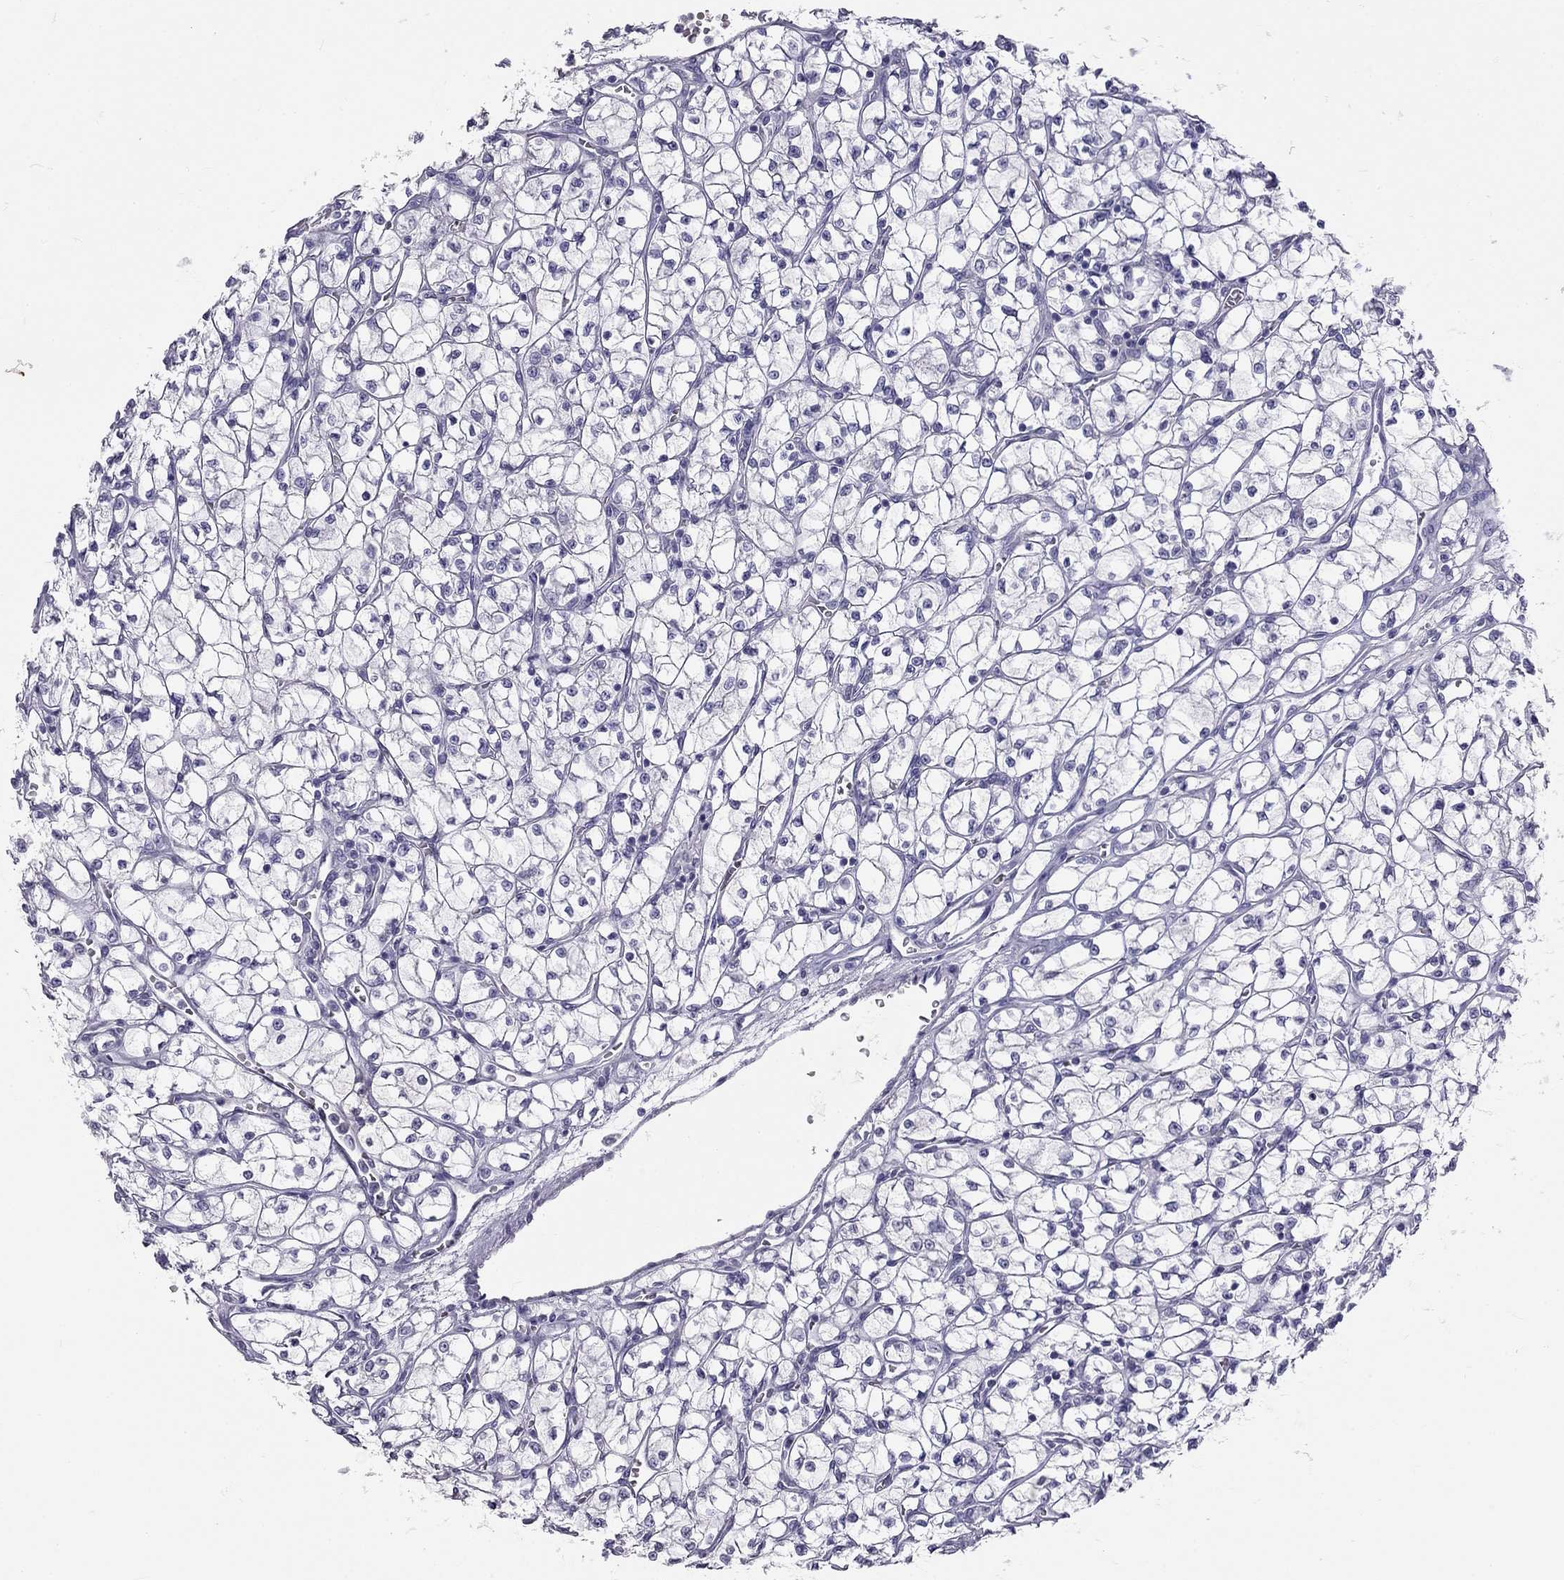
{"staining": {"intensity": "negative", "quantity": "none", "location": "none"}, "tissue": "renal cancer", "cell_type": "Tumor cells", "image_type": "cancer", "snomed": [{"axis": "morphology", "description": "Adenocarcinoma, NOS"}, {"axis": "topography", "description": "Kidney"}], "caption": "High power microscopy image of an IHC histopathology image of renal cancer, revealing no significant positivity in tumor cells.", "gene": "KLRG1", "patient": {"sex": "female", "age": 64}}